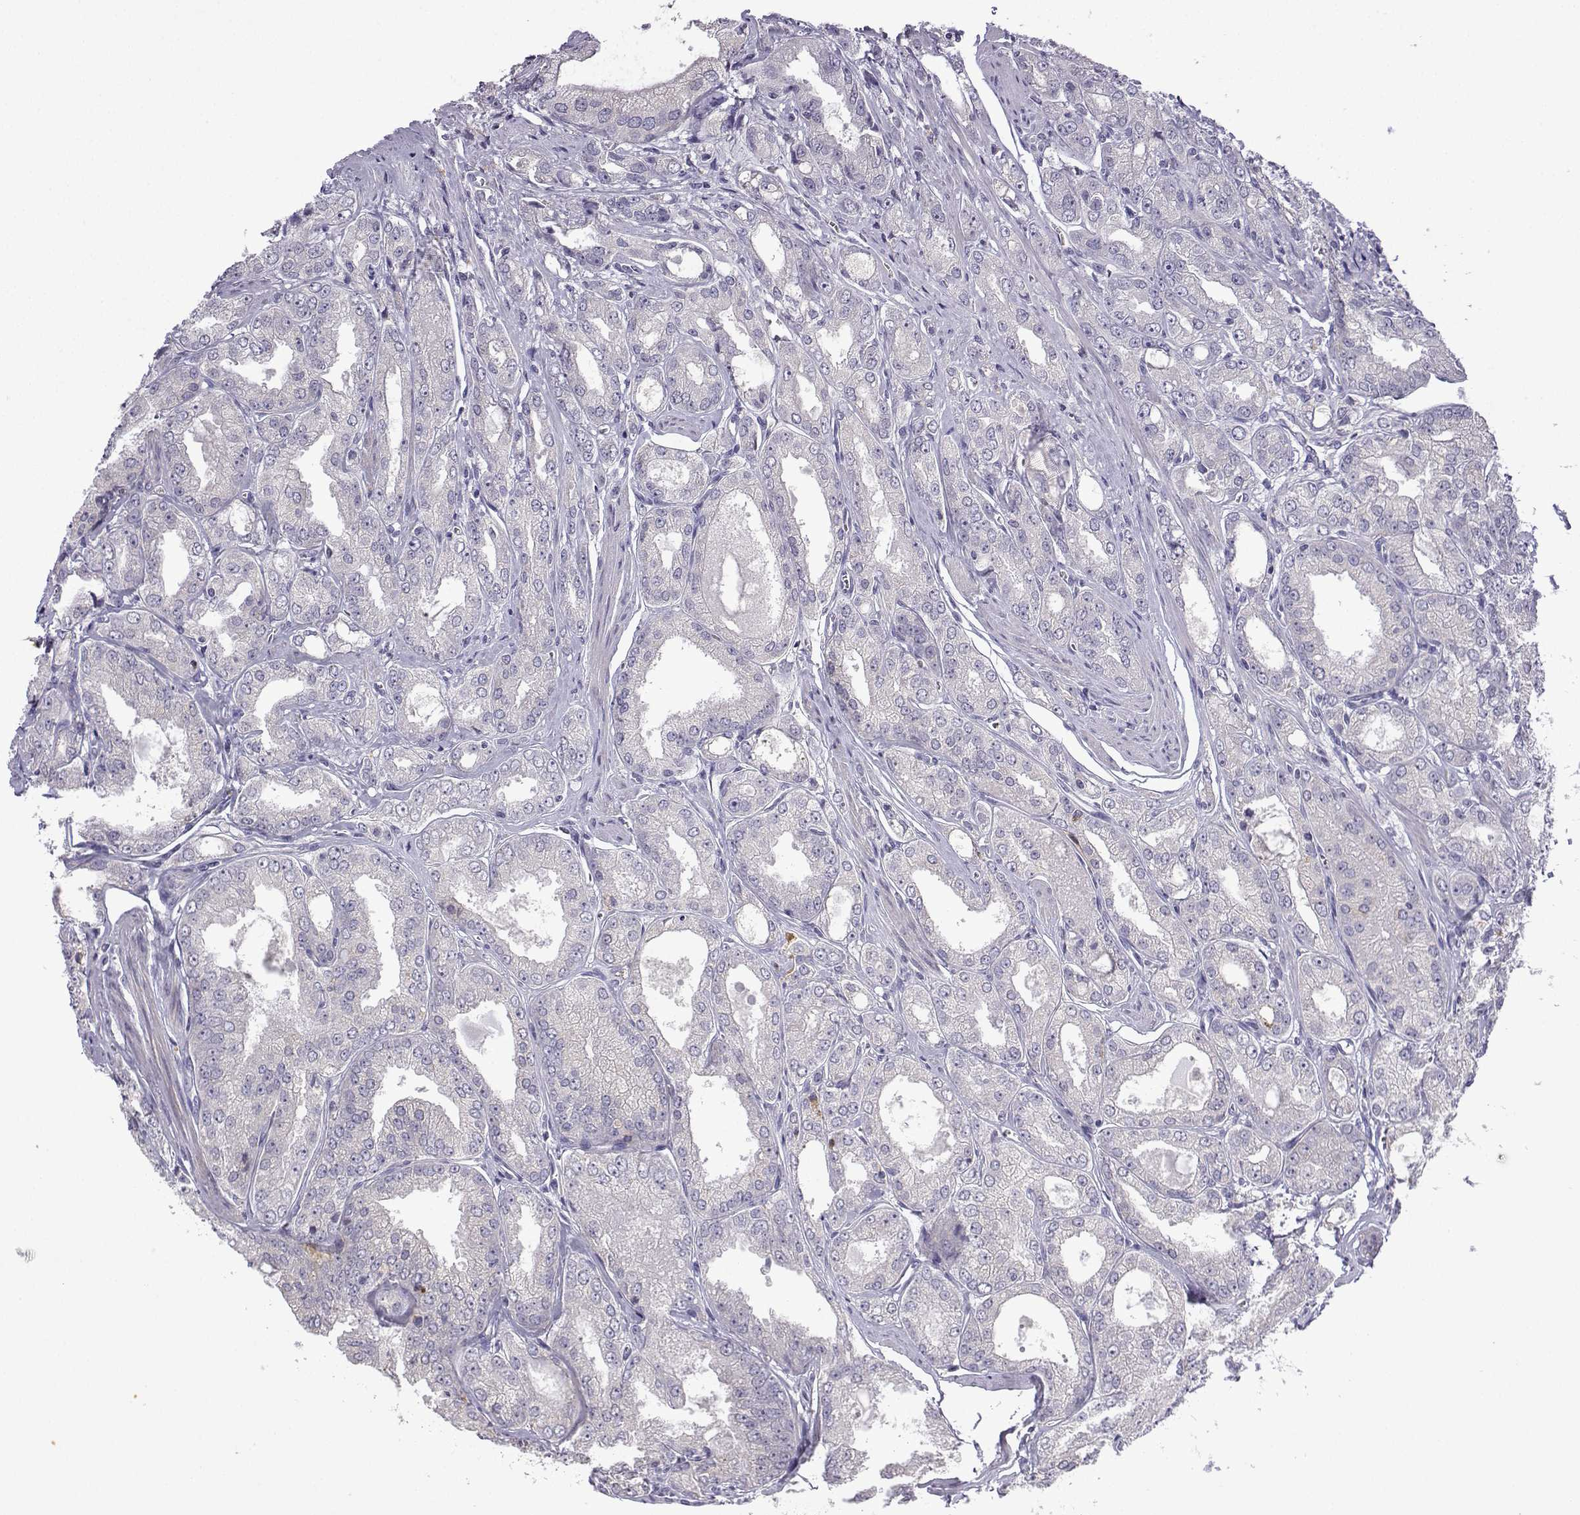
{"staining": {"intensity": "negative", "quantity": "none", "location": "none"}, "tissue": "prostate cancer", "cell_type": "Tumor cells", "image_type": "cancer", "snomed": [{"axis": "morphology", "description": "Adenocarcinoma, NOS"}, {"axis": "morphology", "description": "Adenocarcinoma, High grade"}, {"axis": "topography", "description": "Prostate"}], "caption": "Immunohistochemical staining of human adenocarcinoma (prostate) shows no significant positivity in tumor cells. Nuclei are stained in blue.", "gene": "SPACA7", "patient": {"sex": "male", "age": 70}}